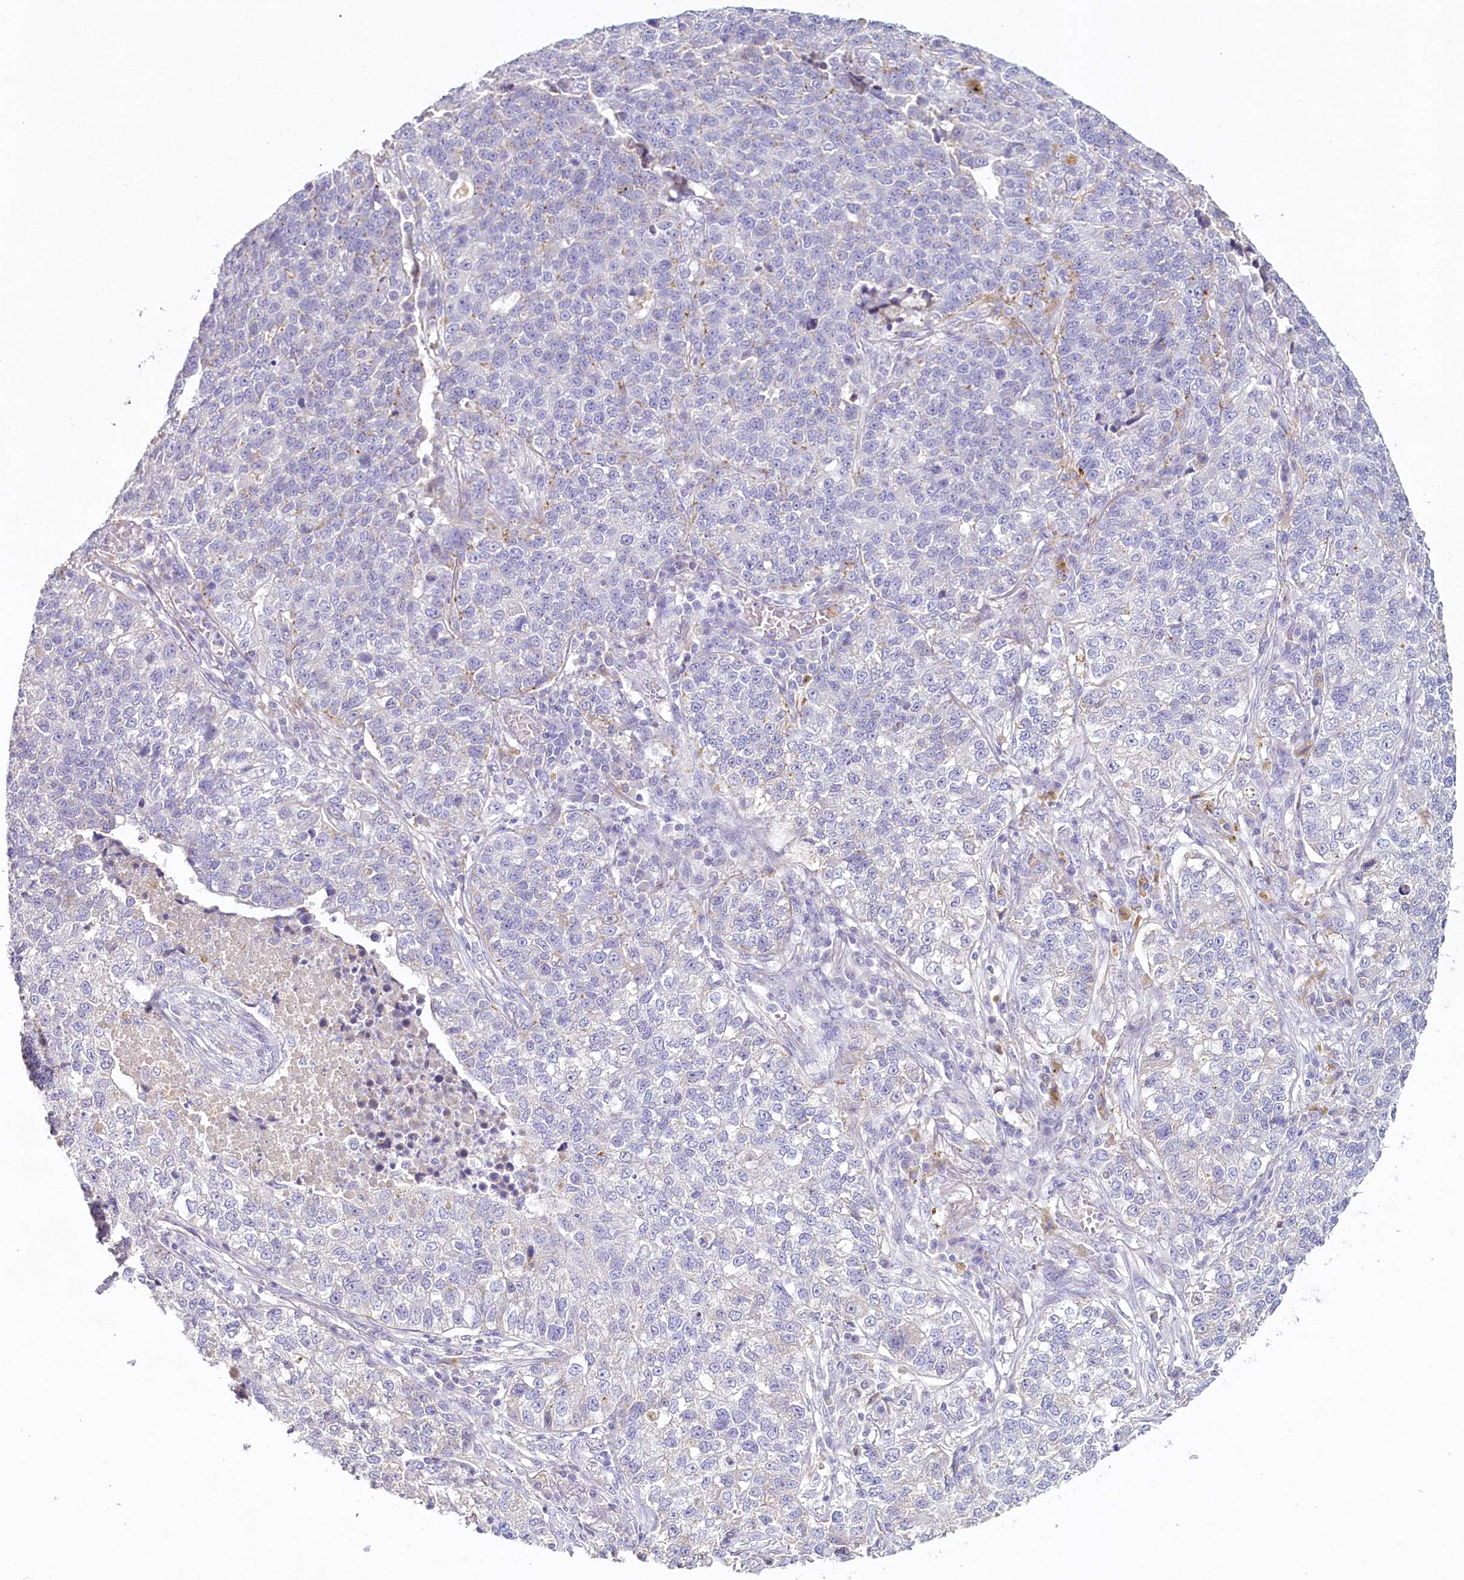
{"staining": {"intensity": "negative", "quantity": "none", "location": "none"}, "tissue": "lung cancer", "cell_type": "Tumor cells", "image_type": "cancer", "snomed": [{"axis": "morphology", "description": "Adenocarcinoma, NOS"}, {"axis": "topography", "description": "Lung"}], "caption": "This is a photomicrograph of IHC staining of lung cancer (adenocarcinoma), which shows no expression in tumor cells.", "gene": "HPD", "patient": {"sex": "male", "age": 49}}